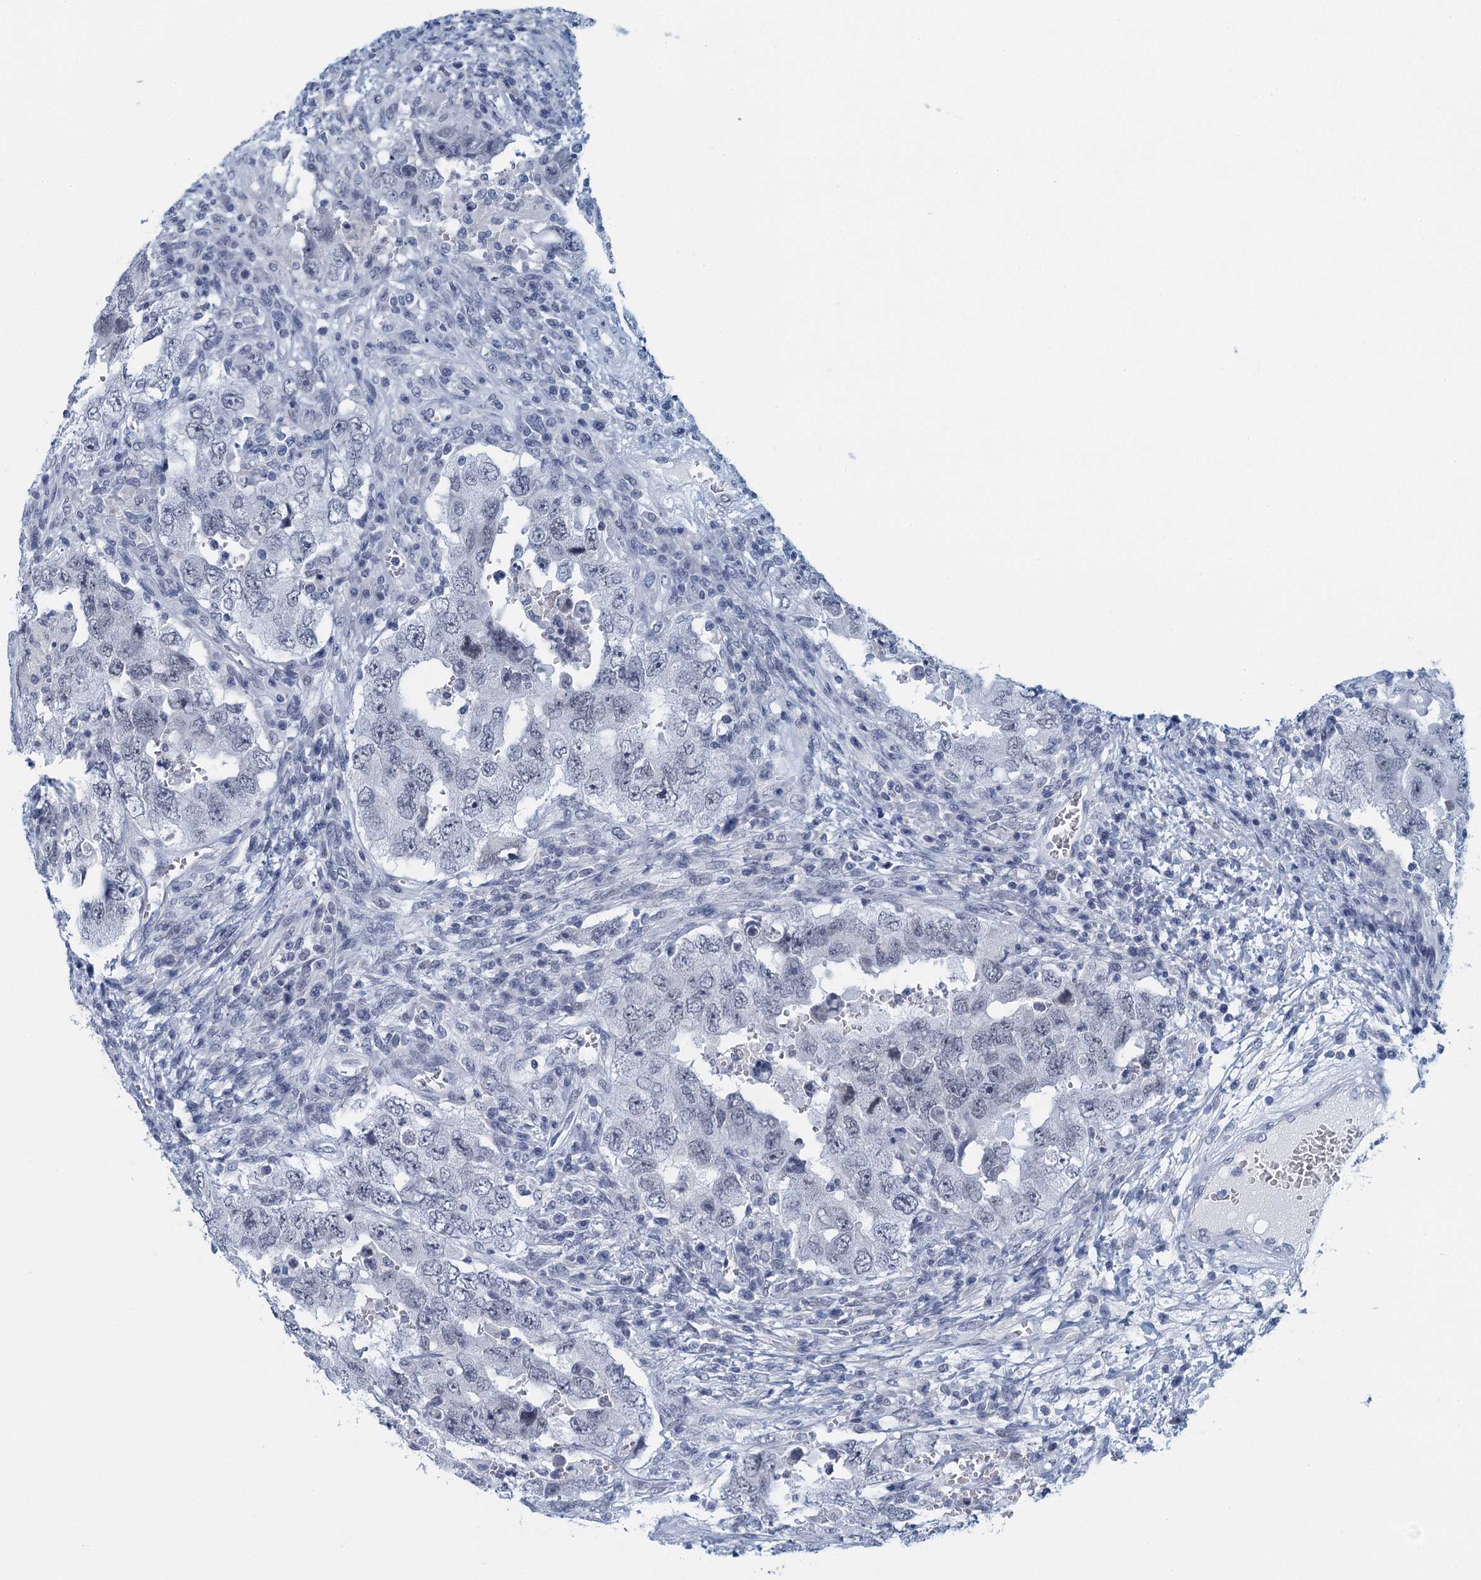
{"staining": {"intensity": "negative", "quantity": "none", "location": "none"}, "tissue": "testis cancer", "cell_type": "Tumor cells", "image_type": "cancer", "snomed": [{"axis": "morphology", "description": "Carcinoma, Embryonal, NOS"}, {"axis": "topography", "description": "Testis"}], "caption": "Immunohistochemistry photomicrograph of neoplastic tissue: human embryonal carcinoma (testis) stained with DAB (3,3'-diaminobenzidine) demonstrates no significant protein positivity in tumor cells. (DAB (3,3'-diaminobenzidine) immunohistochemistry (IHC), high magnification).", "gene": "ENSG00000131152", "patient": {"sex": "male", "age": 26}}